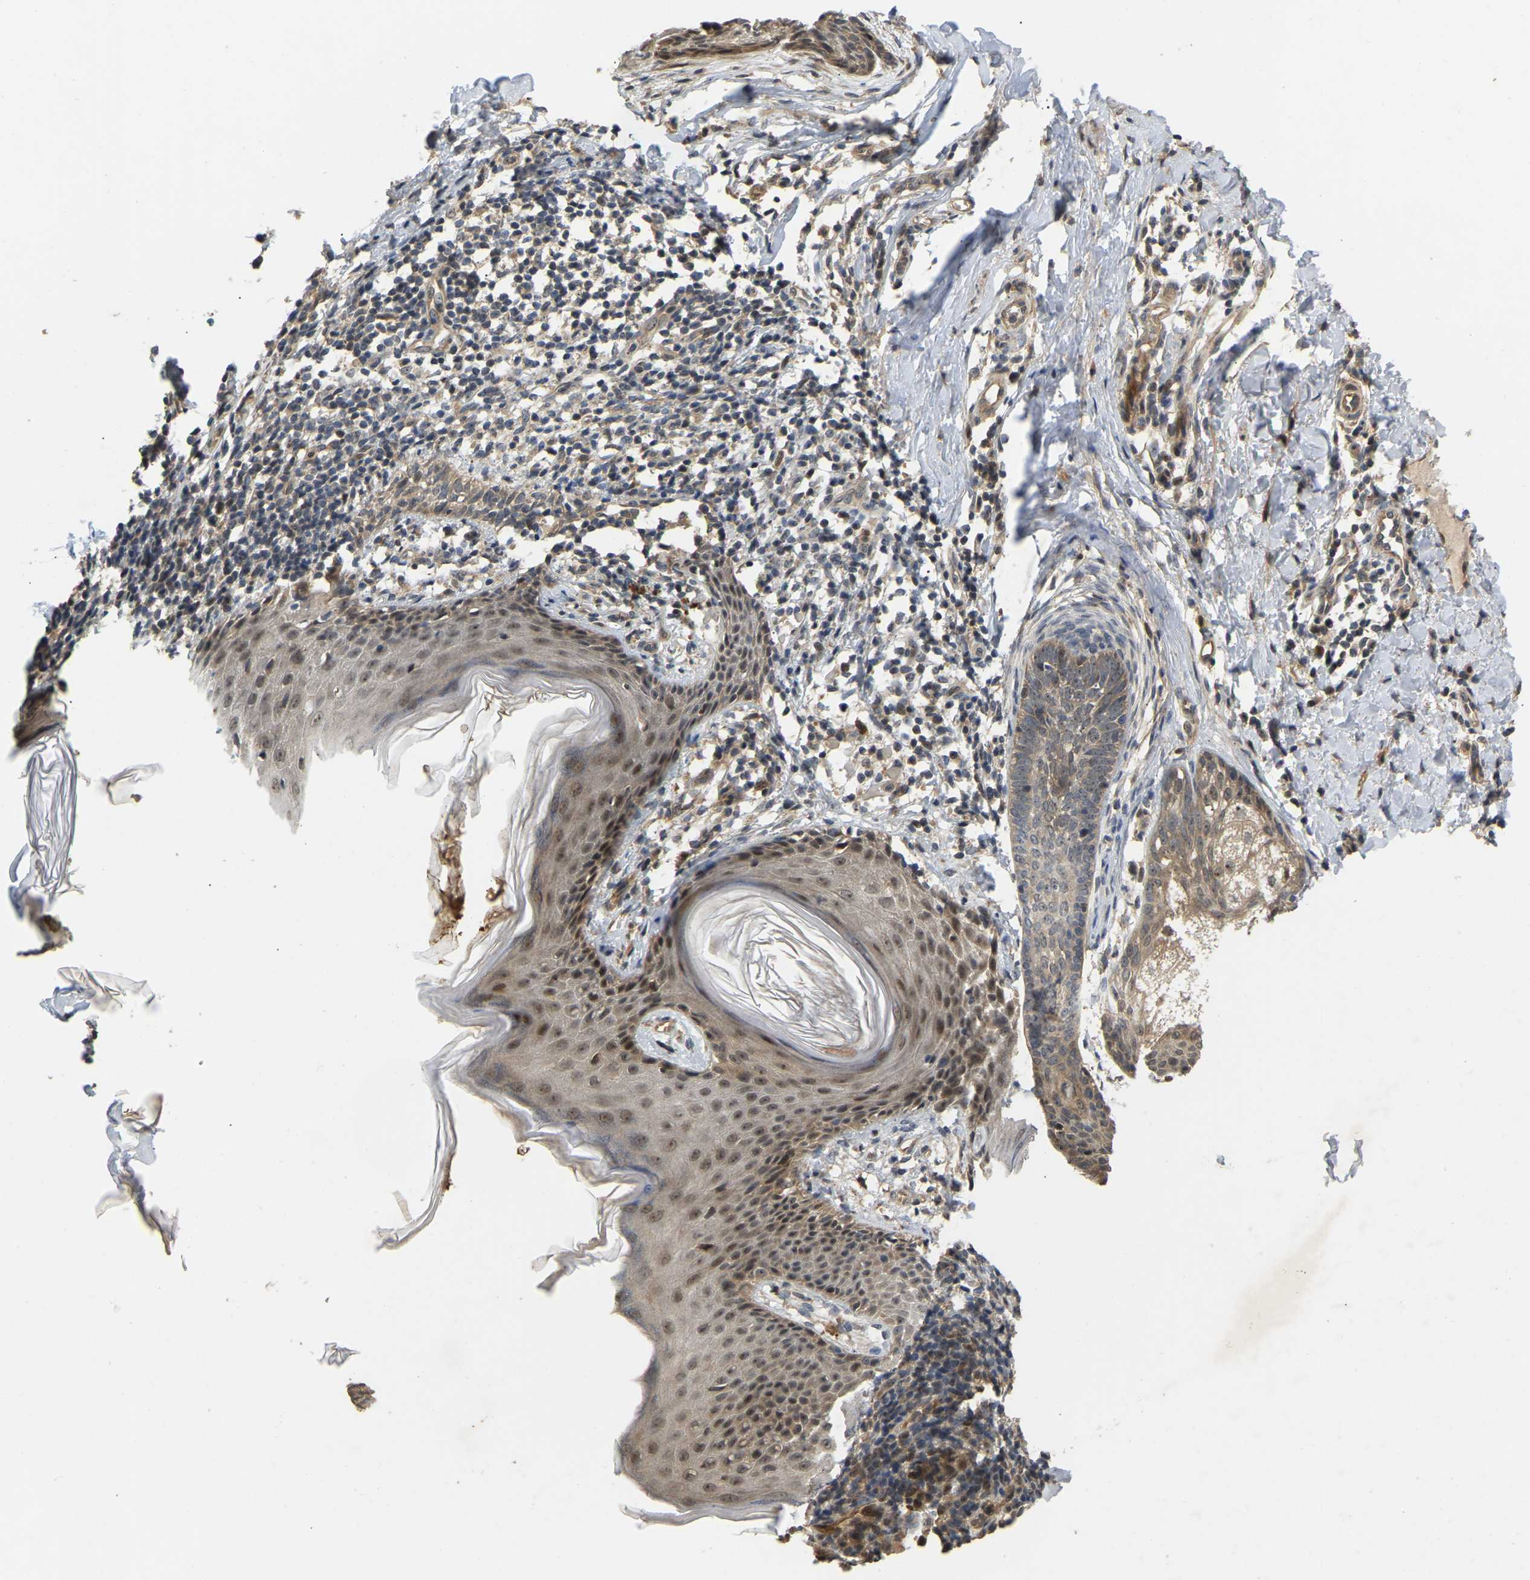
{"staining": {"intensity": "negative", "quantity": "none", "location": "none"}, "tissue": "skin cancer", "cell_type": "Tumor cells", "image_type": "cancer", "snomed": [{"axis": "morphology", "description": "Basal cell carcinoma"}, {"axis": "topography", "description": "Skin"}], "caption": "The immunohistochemistry micrograph has no significant staining in tumor cells of skin cancer tissue. (Brightfield microscopy of DAB immunohistochemistry (IHC) at high magnification).", "gene": "LIMK2", "patient": {"sex": "male", "age": 60}}